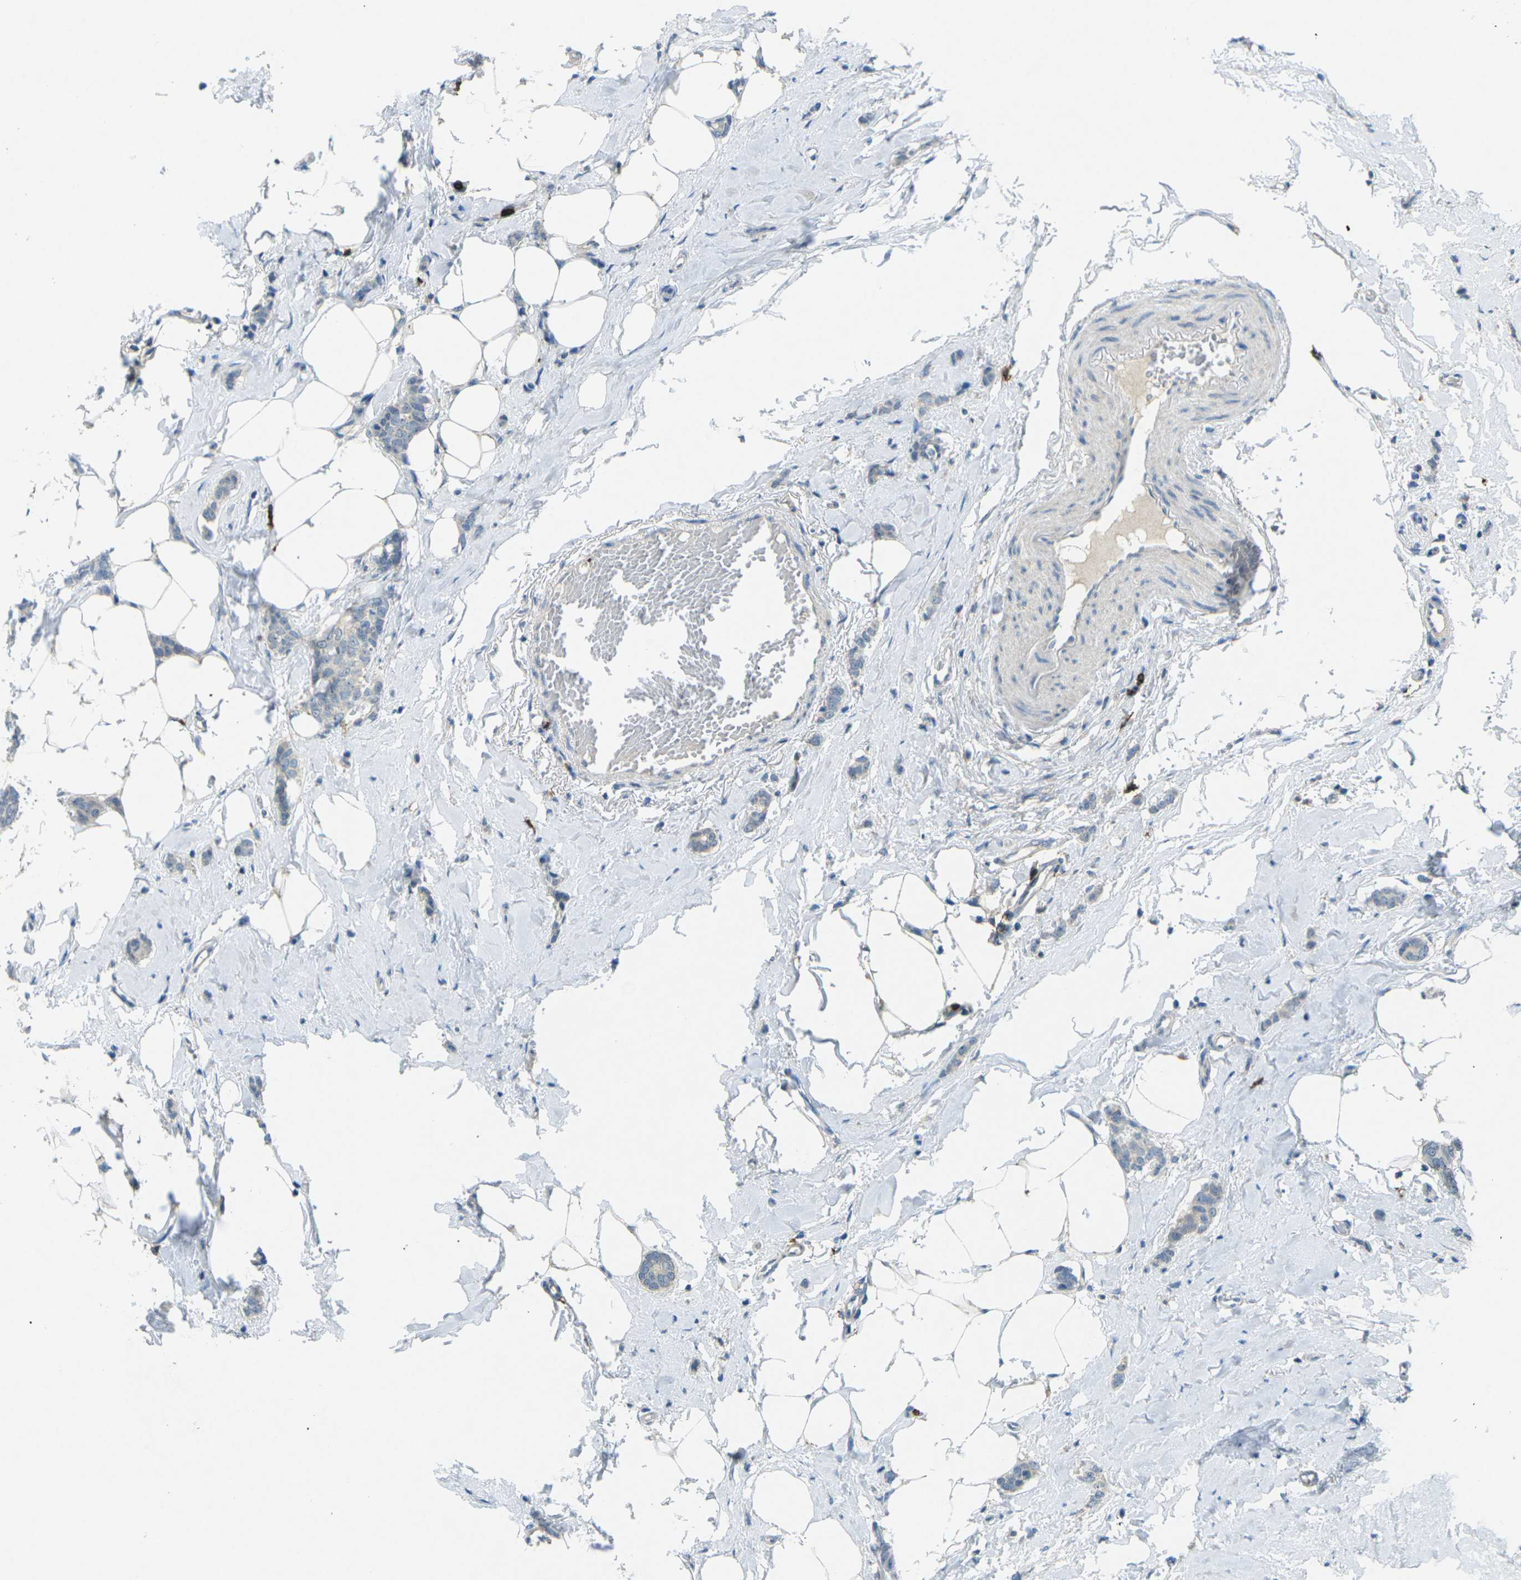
{"staining": {"intensity": "negative", "quantity": "none", "location": "none"}, "tissue": "breast cancer", "cell_type": "Tumor cells", "image_type": "cancer", "snomed": [{"axis": "morphology", "description": "Lobular carcinoma"}, {"axis": "topography", "description": "Skin"}, {"axis": "topography", "description": "Breast"}], "caption": "A micrograph of human breast cancer (lobular carcinoma) is negative for staining in tumor cells.", "gene": "CD19", "patient": {"sex": "female", "age": 46}}